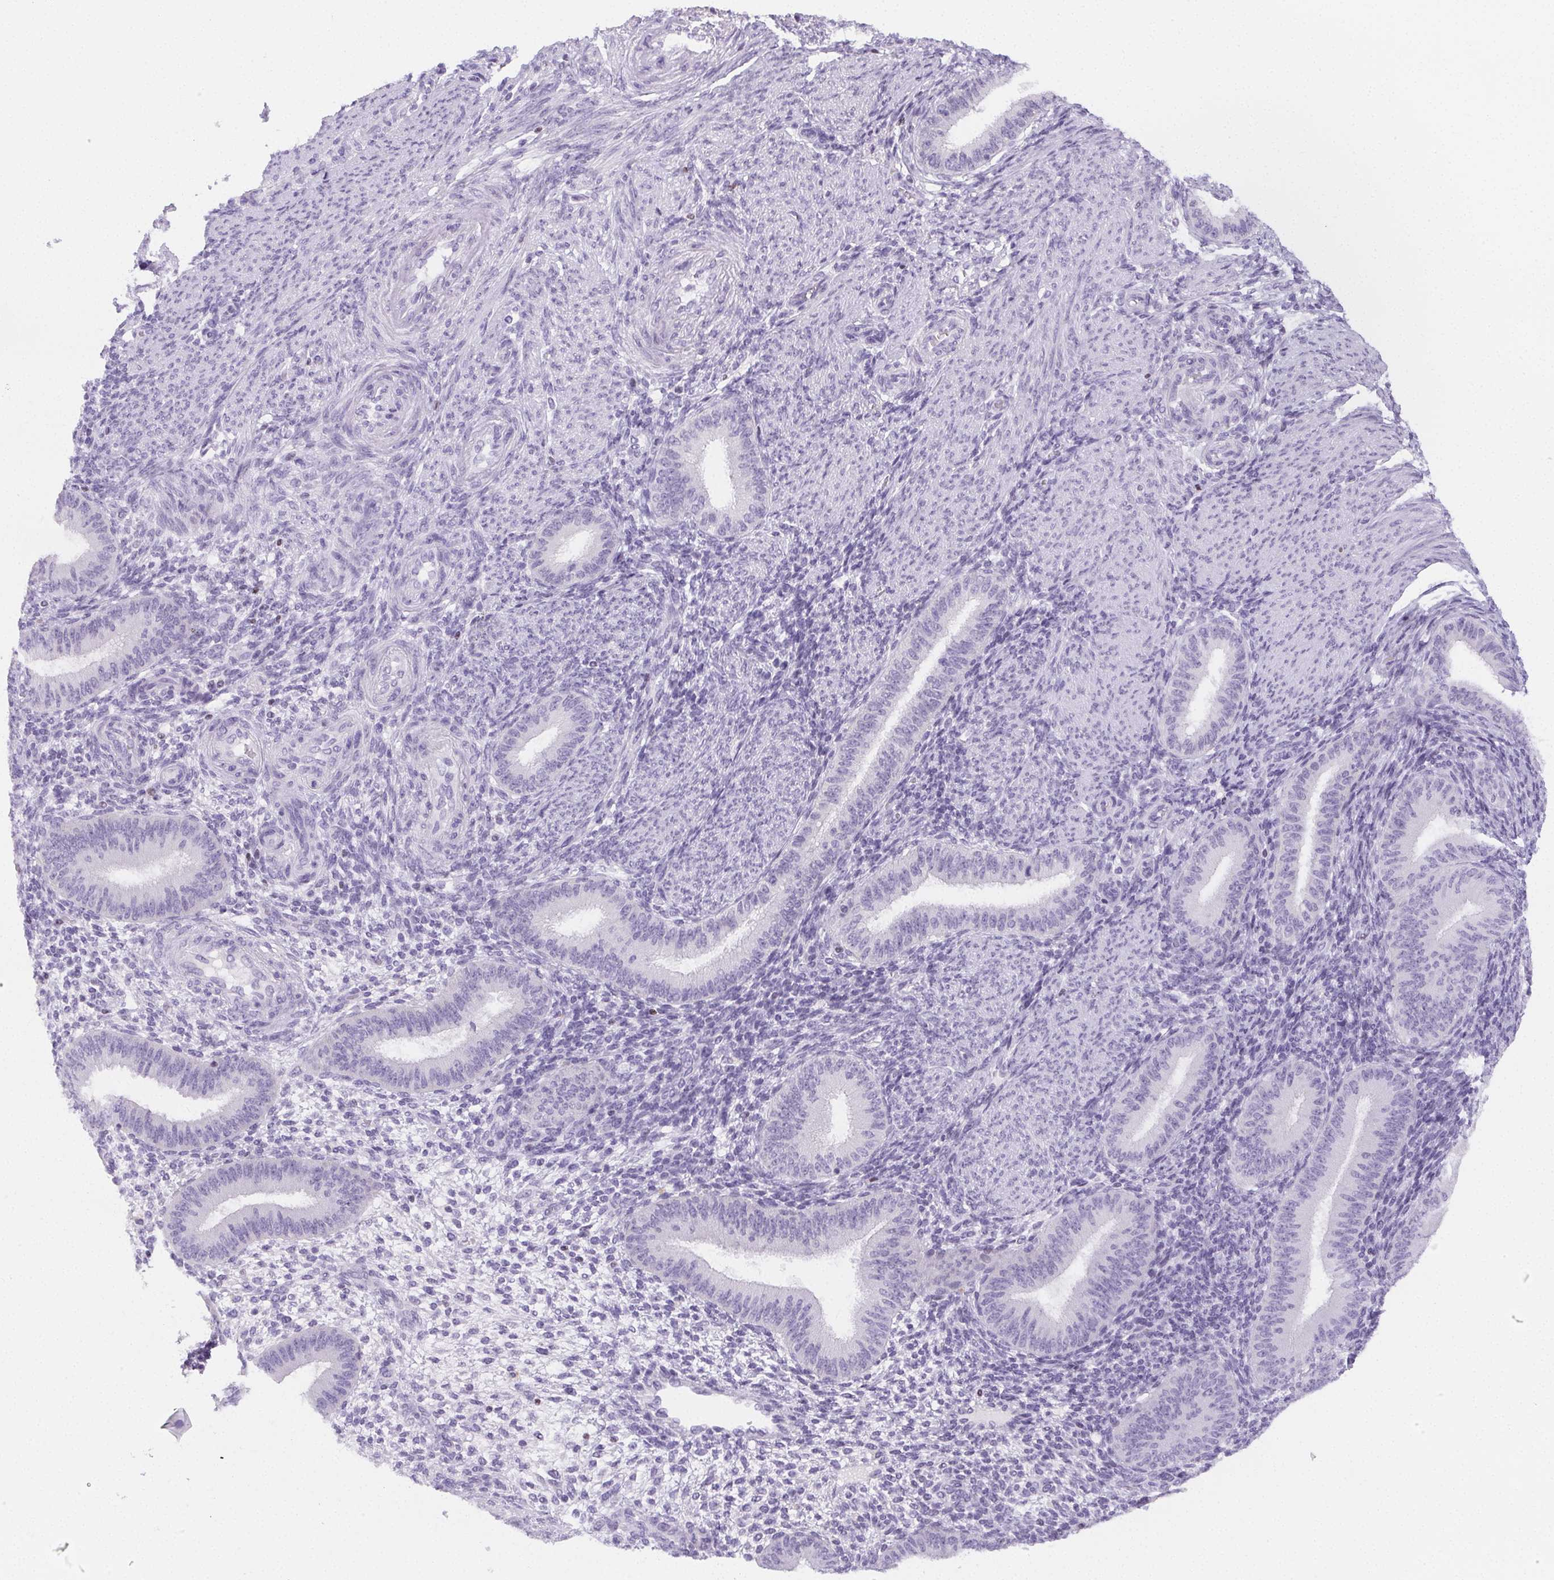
{"staining": {"intensity": "negative", "quantity": "none", "location": "none"}, "tissue": "endometrium", "cell_type": "Cells in endometrial stroma", "image_type": "normal", "snomed": [{"axis": "morphology", "description": "Normal tissue, NOS"}, {"axis": "topography", "description": "Endometrium"}], "caption": "The immunohistochemistry (IHC) photomicrograph has no significant staining in cells in endometrial stroma of endometrium. Brightfield microscopy of IHC stained with DAB (3,3'-diaminobenzidine) (brown) and hematoxylin (blue), captured at high magnification.", "gene": "BEND2", "patient": {"sex": "female", "age": 39}}